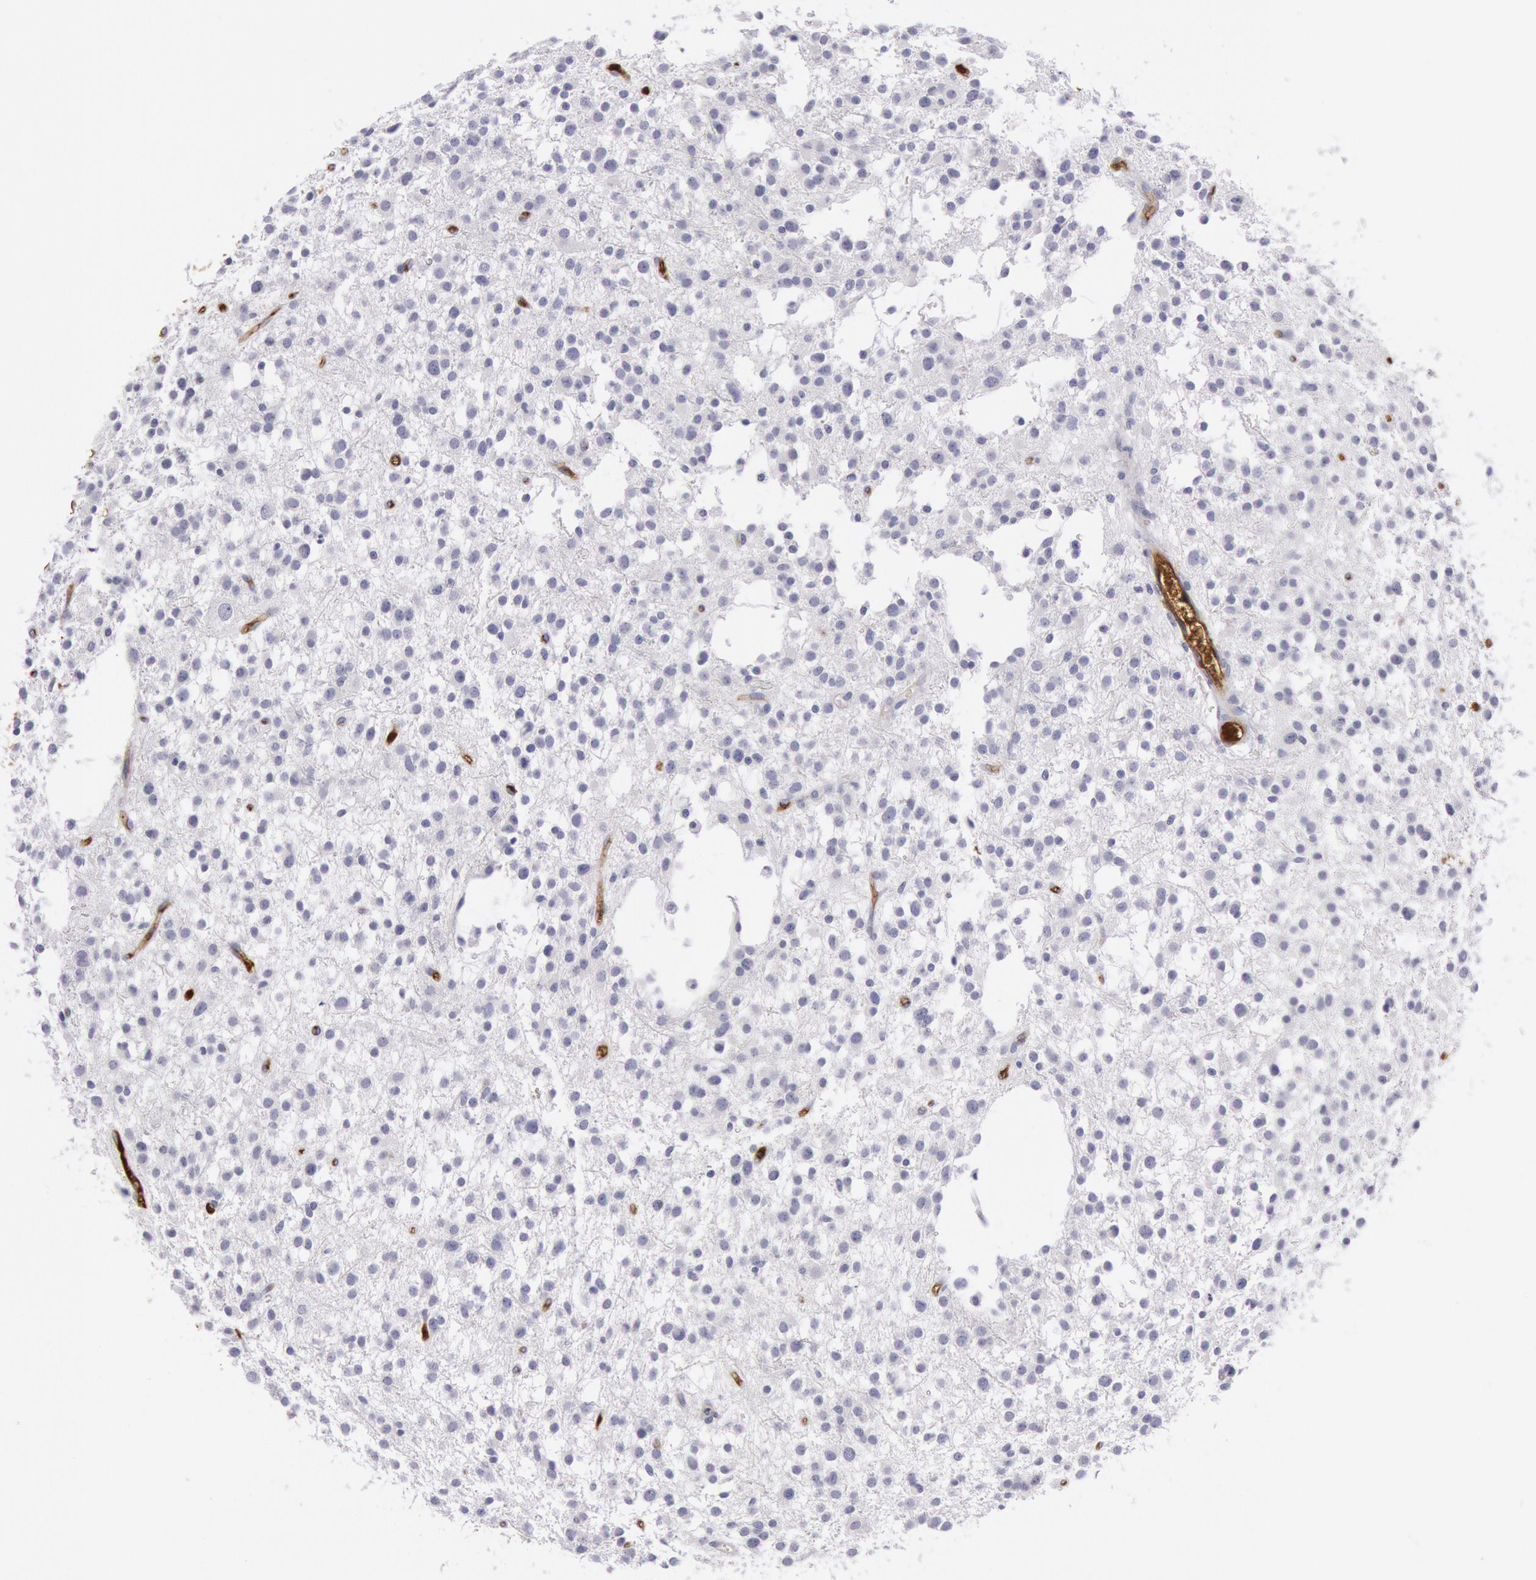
{"staining": {"intensity": "negative", "quantity": "none", "location": "none"}, "tissue": "glioma", "cell_type": "Tumor cells", "image_type": "cancer", "snomed": [{"axis": "morphology", "description": "Glioma, malignant, Low grade"}, {"axis": "topography", "description": "Brain"}], "caption": "Immunohistochemical staining of human malignant low-grade glioma exhibits no significant expression in tumor cells.", "gene": "IGHA1", "patient": {"sex": "female", "age": 36}}